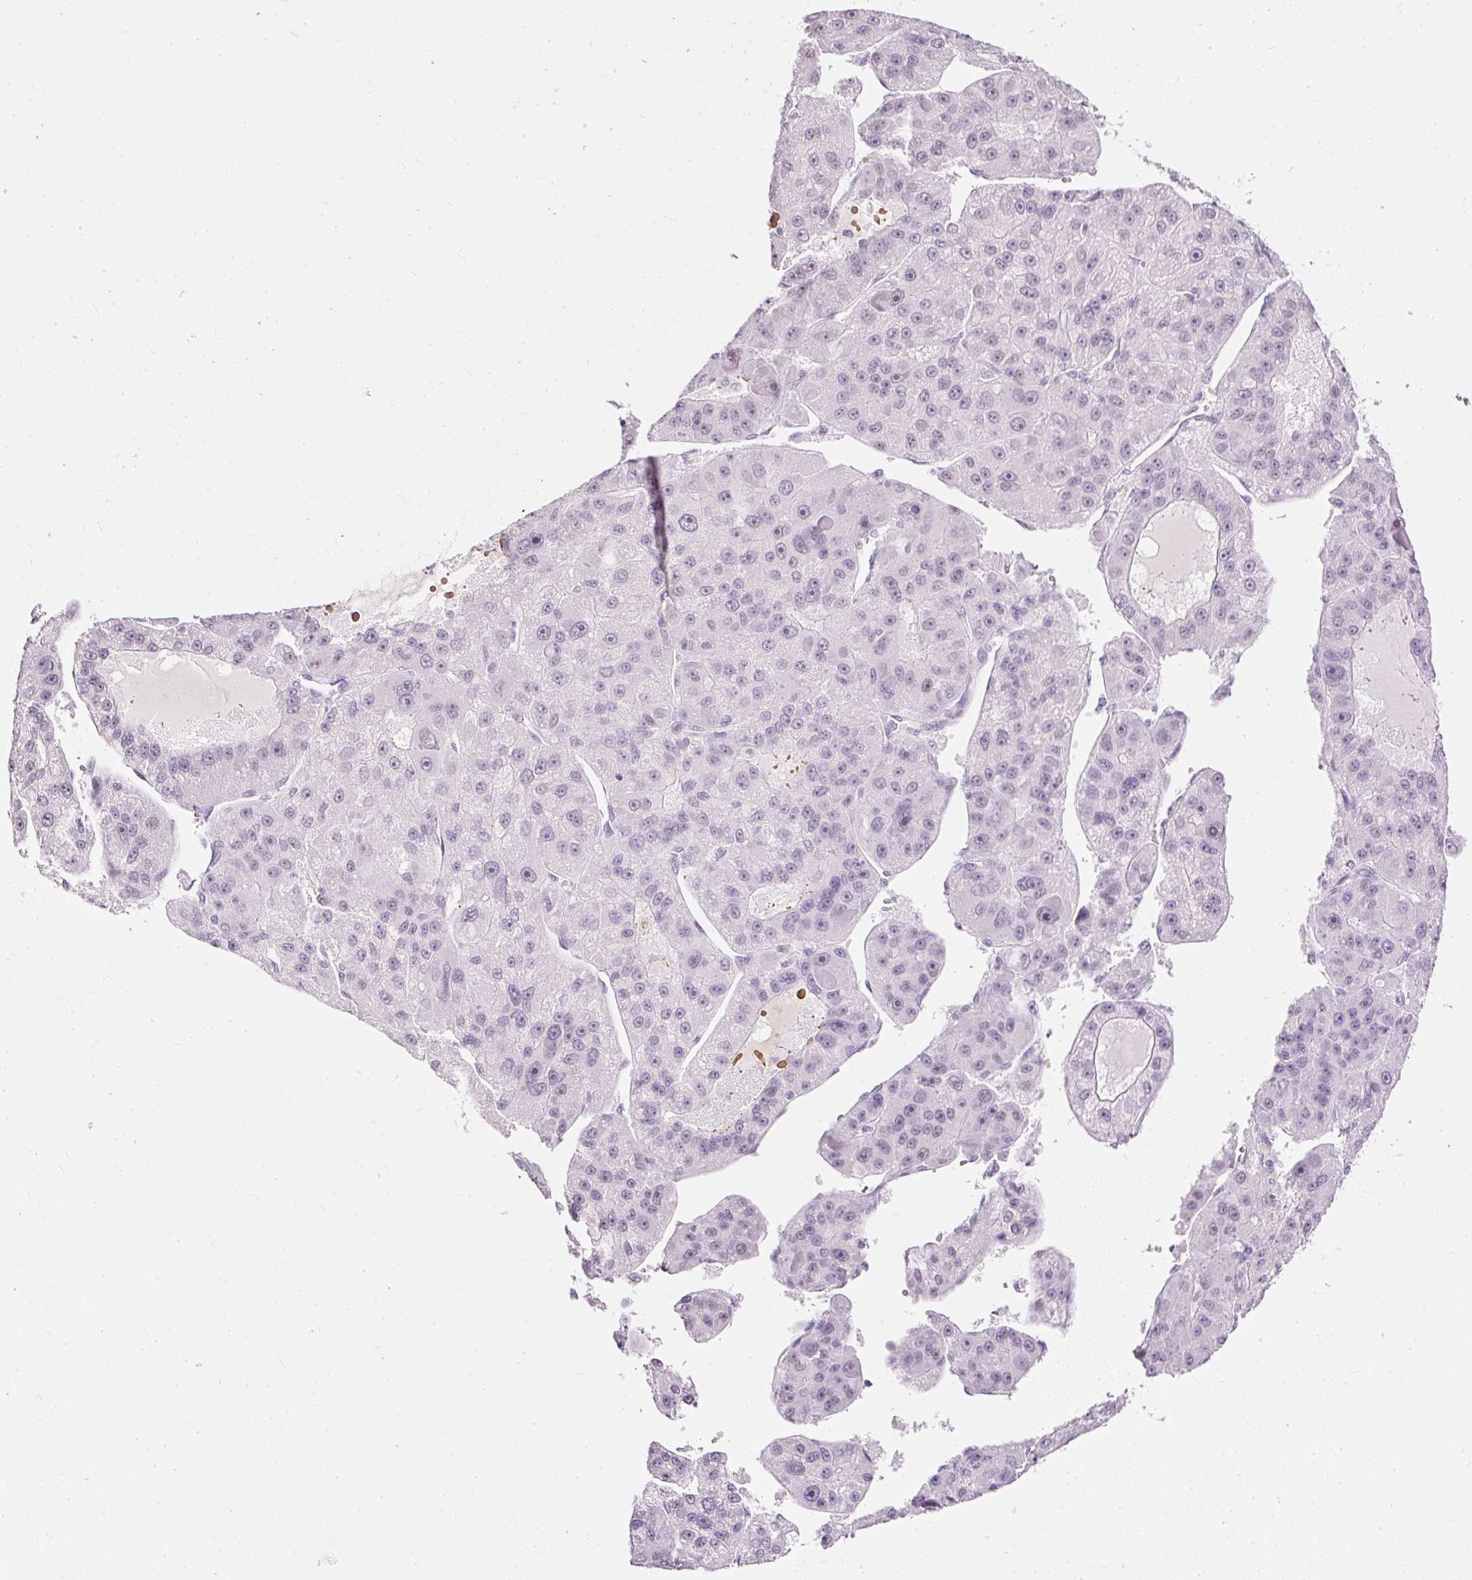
{"staining": {"intensity": "negative", "quantity": "none", "location": "none"}, "tissue": "liver cancer", "cell_type": "Tumor cells", "image_type": "cancer", "snomed": [{"axis": "morphology", "description": "Carcinoma, Hepatocellular, NOS"}, {"axis": "topography", "description": "Liver"}], "caption": "IHC micrograph of neoplastic tissue: human liver cancer (hepatocellular carcinoma) stained with DAB (3,3'-diaminobenzidine) displays no significant protein expression in tumor cells.", "gene": "PDE6B", "patient": {"sex": "male", "age": 76}}